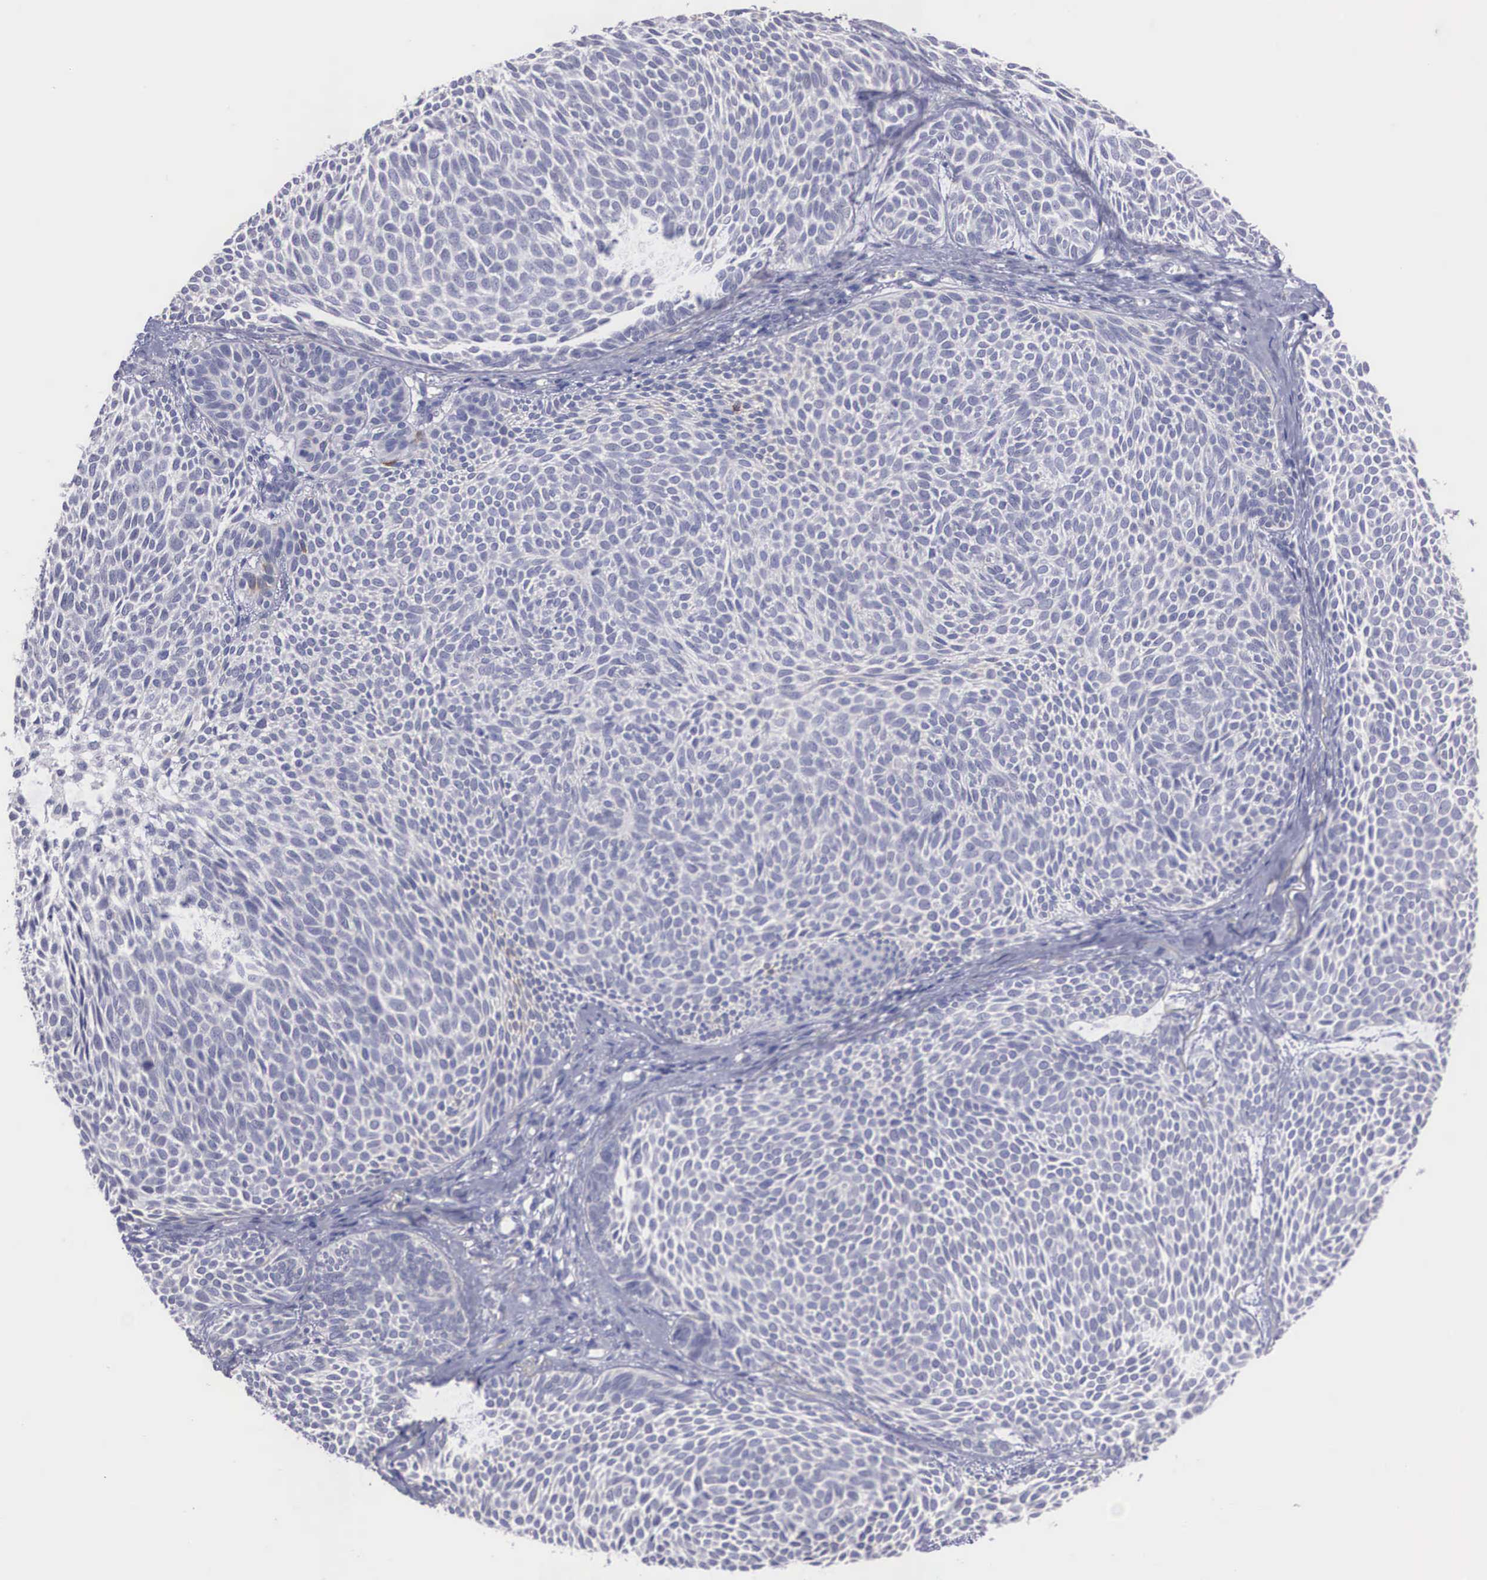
{"staining": {"intensity": "weak", "quantity": "25%-75%", "location": "cytoplasmic/membranous"}, "tissue": "skin cancer", "cell_type": "Tumor cells", "image_type": "cancer", "snomed": [{"axis": "morphology", "description": "Basal cell carcinoma"}, {"axis": "topography", "description": "Skin"}], "caption": "Protein staining shows weak cytoplasmic/membranous positivity in approximately 25%-75% of tumor cells in skin basal cell carcinoma.", "gene": "REPS2", "patient": {"sex": "male", "age": 84}}